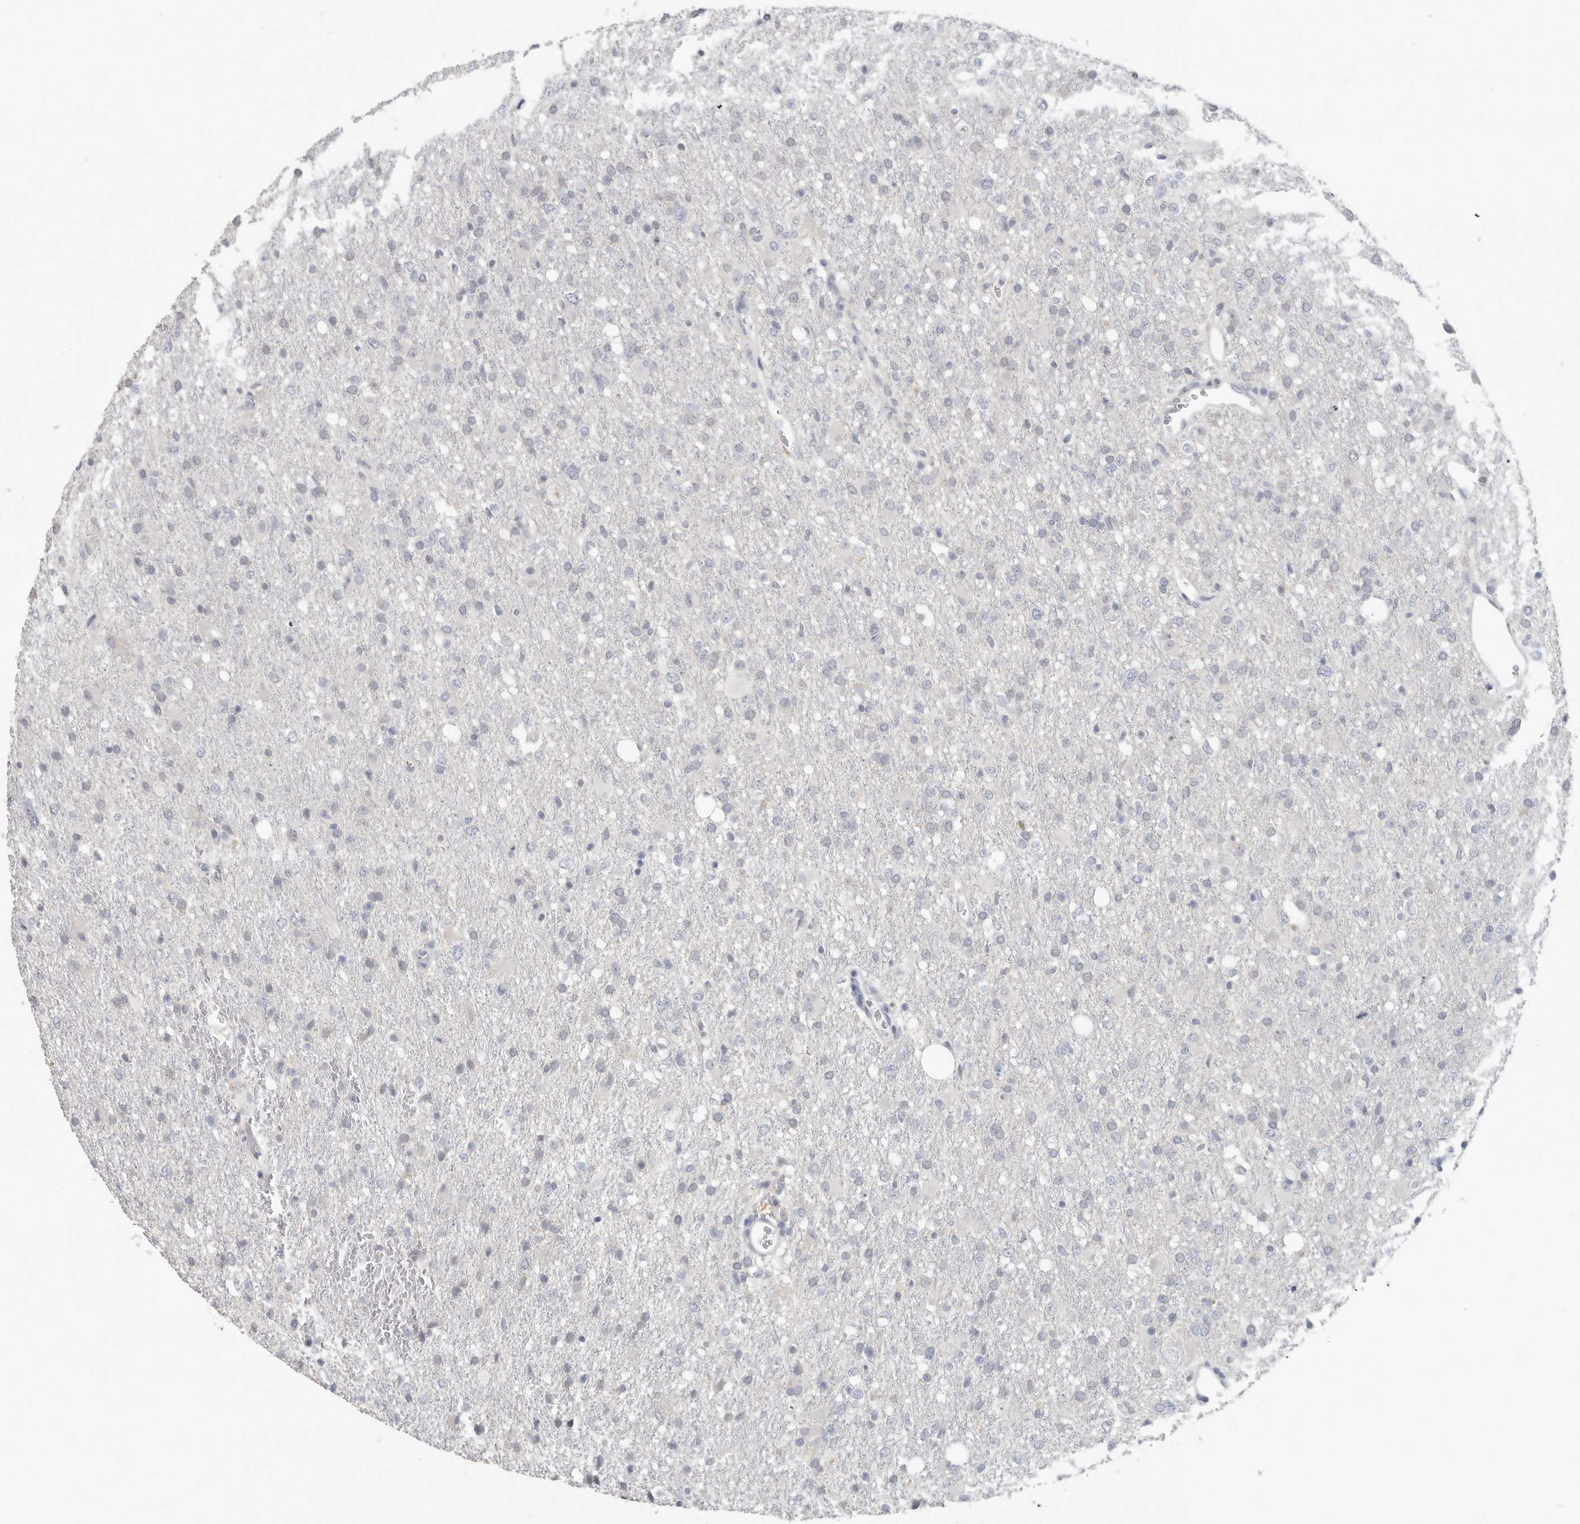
{"staining": {"intensity": "negative", "quantity": "none", "location": "none"}, "tissue": "glioma", "cell_type": "Tumor cells", "image_type": "cancer", "snomed": [{"axis": "morphology", "description": "Glioma, malignant, High grade"}, {"axis": "topography", "description": "Brain"}], "caption": "An image of human glioma is negative for staining in tumor cells.", "gene": "DNAJC11", "patient": {"sex": "female", "age": 57}}